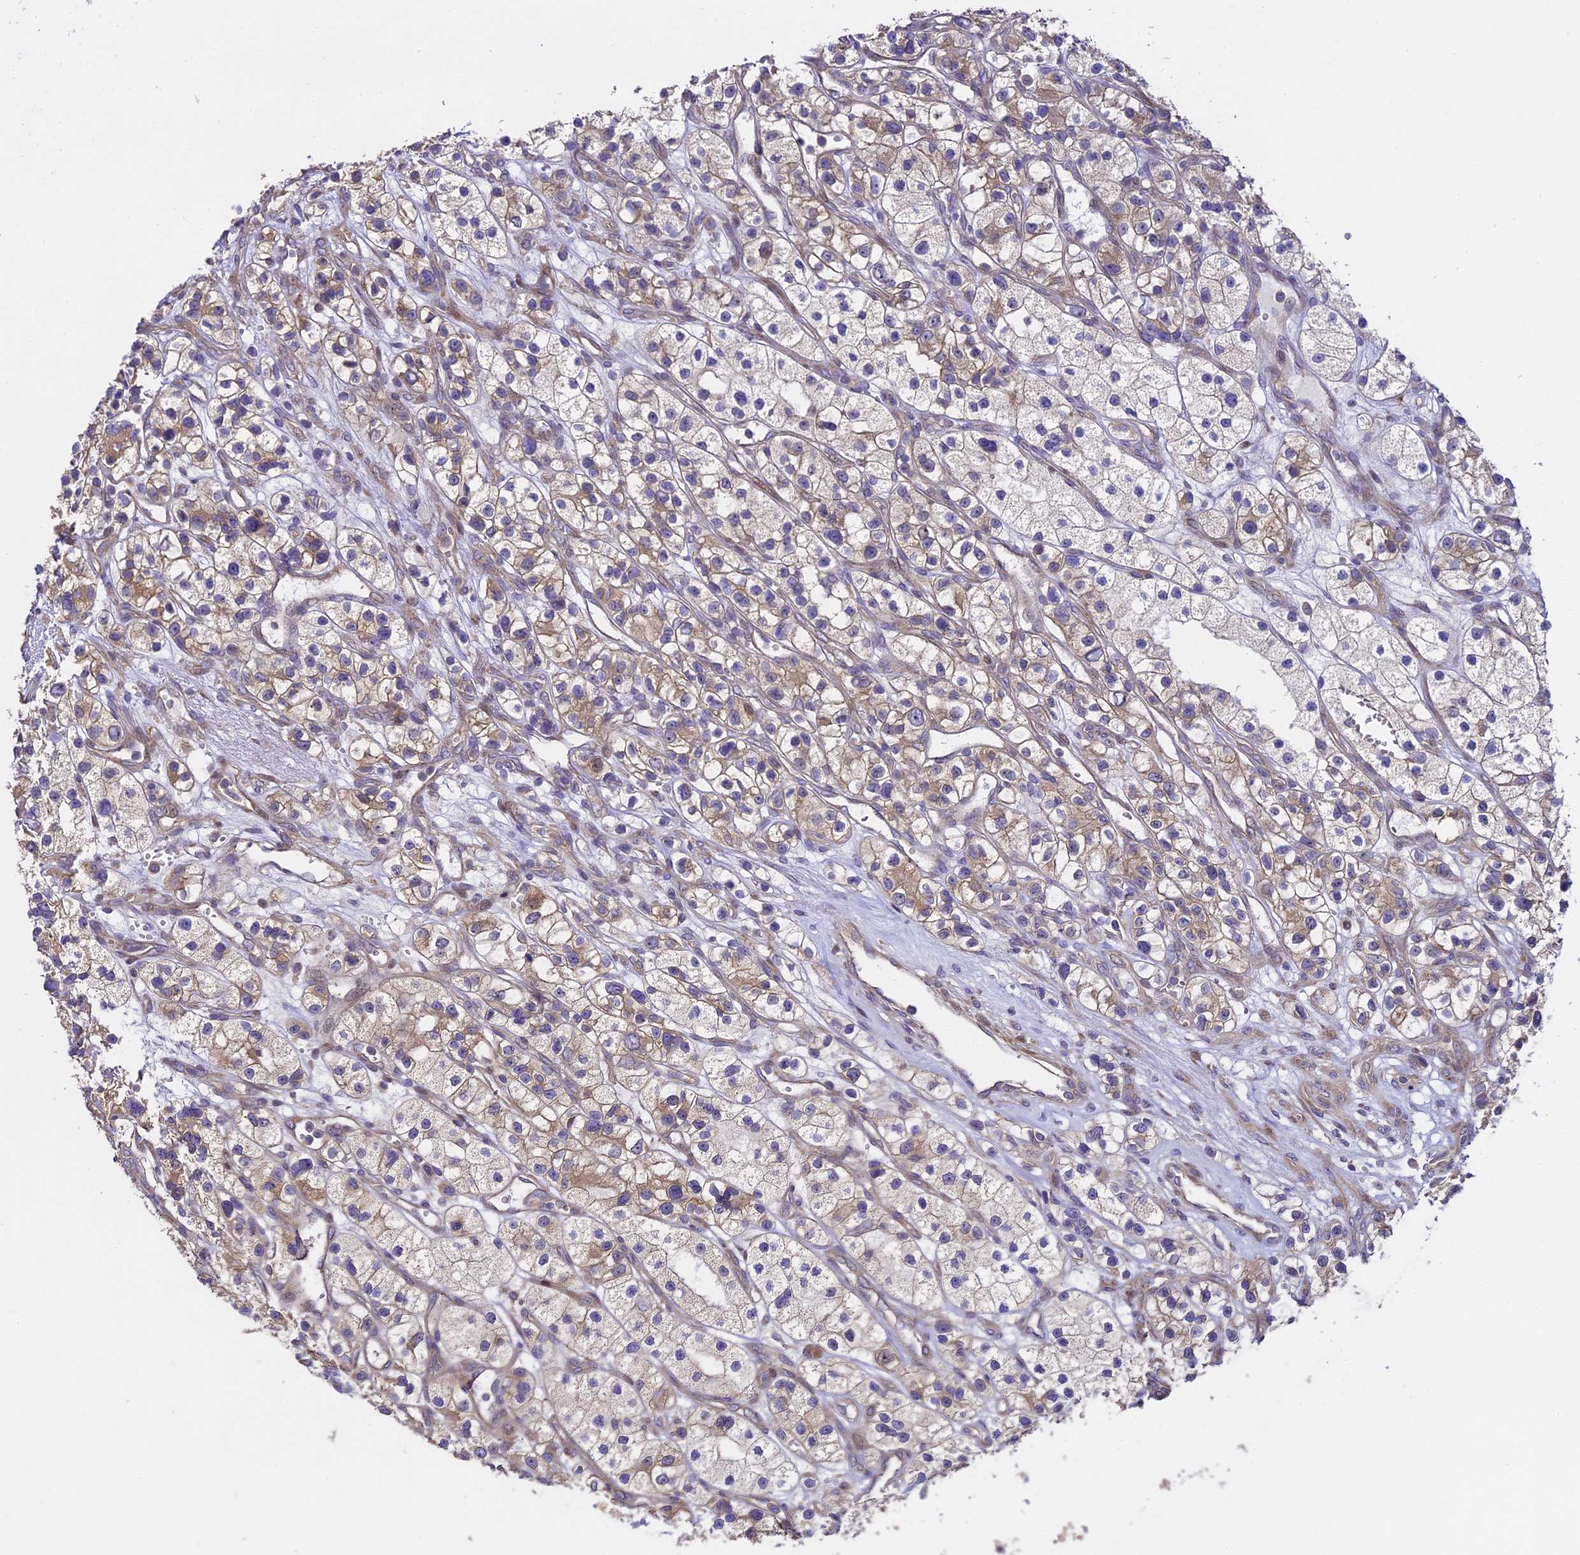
{"staining": {"intensity": "moderate", "quantity": ">75%", "location": "cytoplasmic/membranous"}, "tissue": "renal cancer", "cell_type": "Tumor cells", "image_type": "cancer", "snomed": [{"axis": "morphology", "description": "Adenocarcinoma, NOS"}, {"axis": "topography", "description": "Kidney"}], "caption": "IHC image of adenocarcinoma (renal) stained for a protein (brown), which demonstrates medium levels of moderate cytoplasmic/membranous expression in about >75% of tumor cells.", "gene": "SPIRE1", "patient": {"sex": "female", "age": 57}}